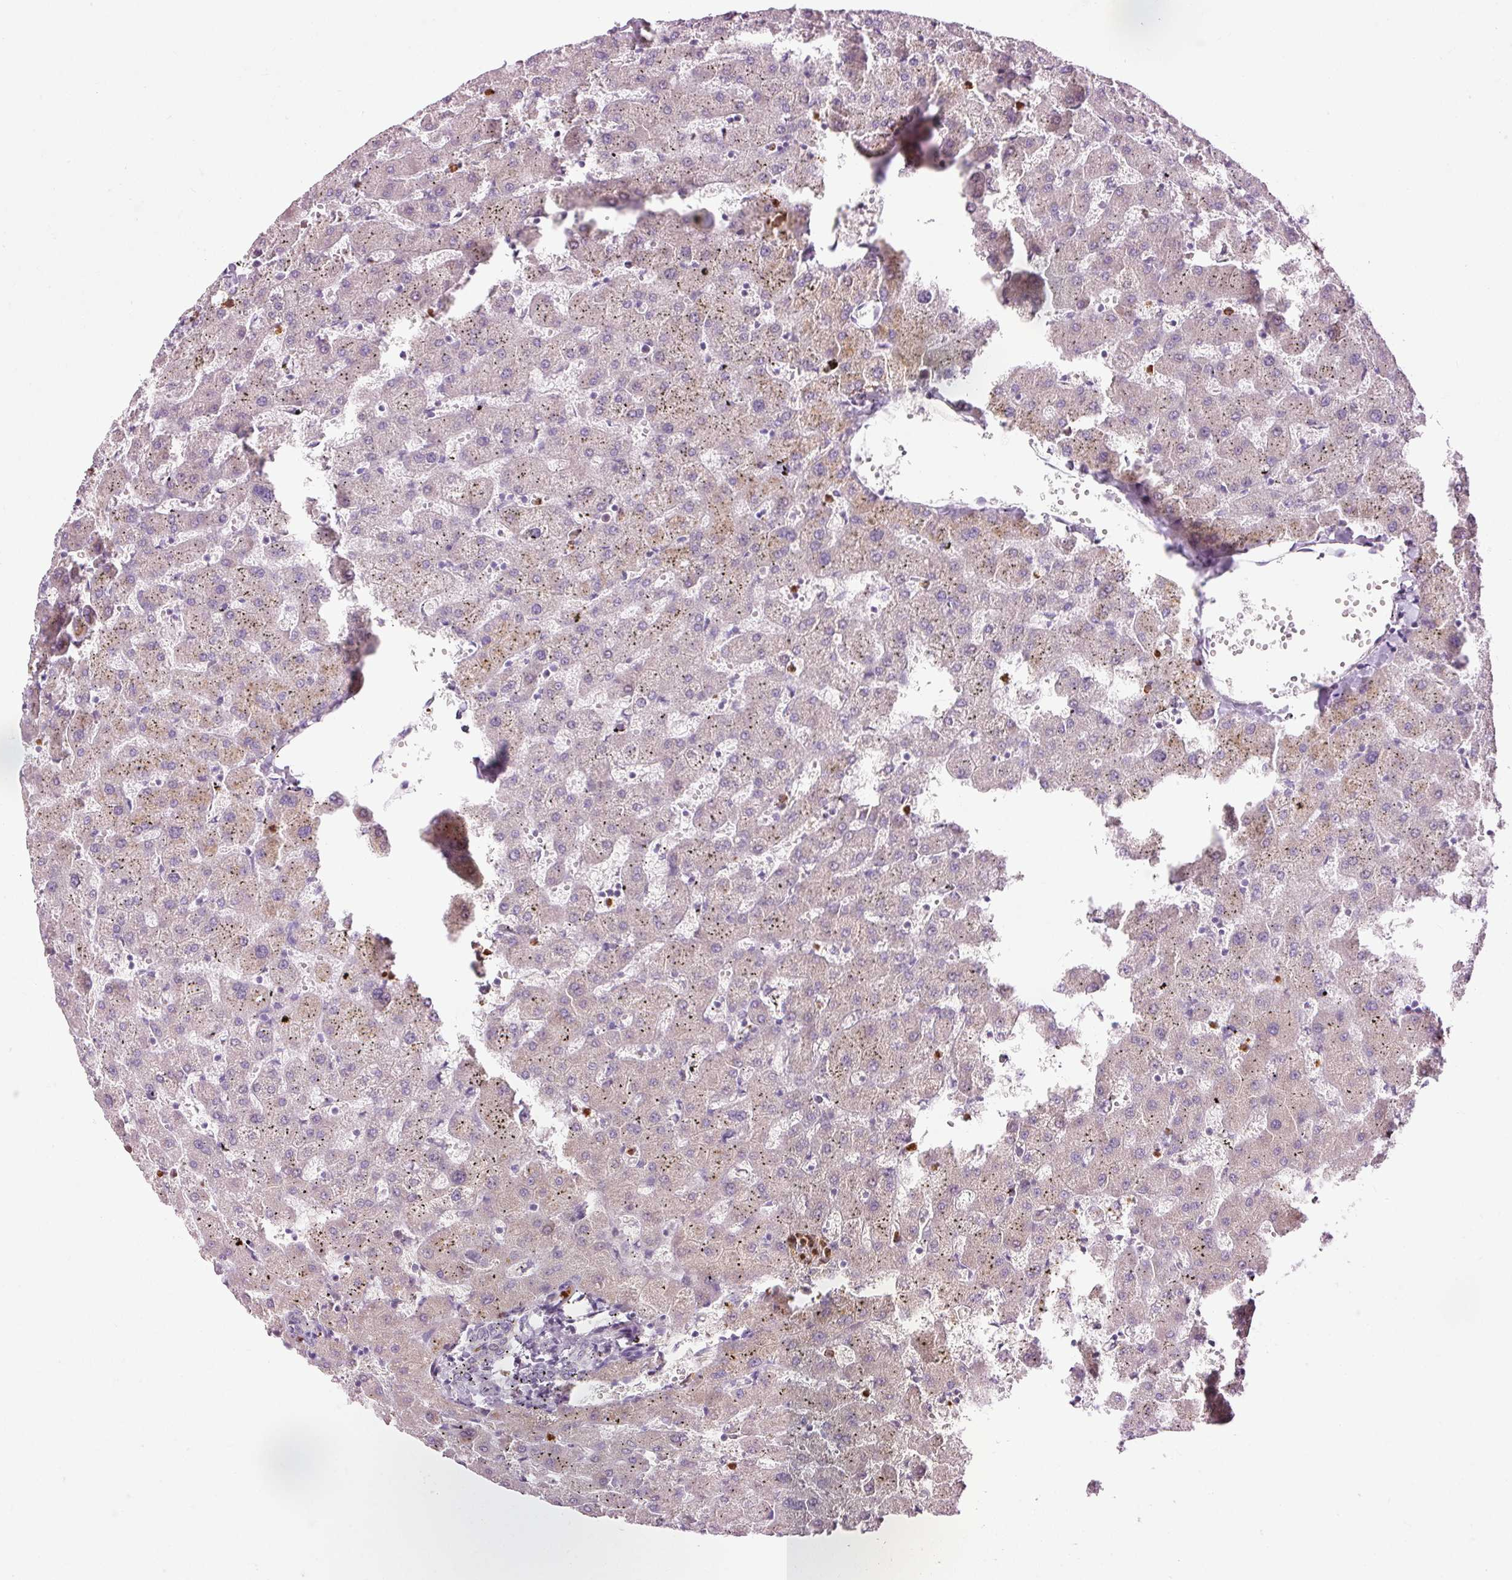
{"staining": {"intensity": "negative", "quantity": "none", "location": "none"}, "tissue": "liver", "cell_type": "Cholangiocytes", "image_type": "normal", "snomed": [{"axis": "morphology", "description": "Normal tissue, NOS"}, {"axis": "topography", "description": "Liver"}], "caption": "DAB (3,3'-diaminobenzidine) immunohistochemical staining of normal human liver reveals no significant positivity in cholangiocytes.", "gene": "PRDX5", "patient": {"sex": "female", "age": 63}}